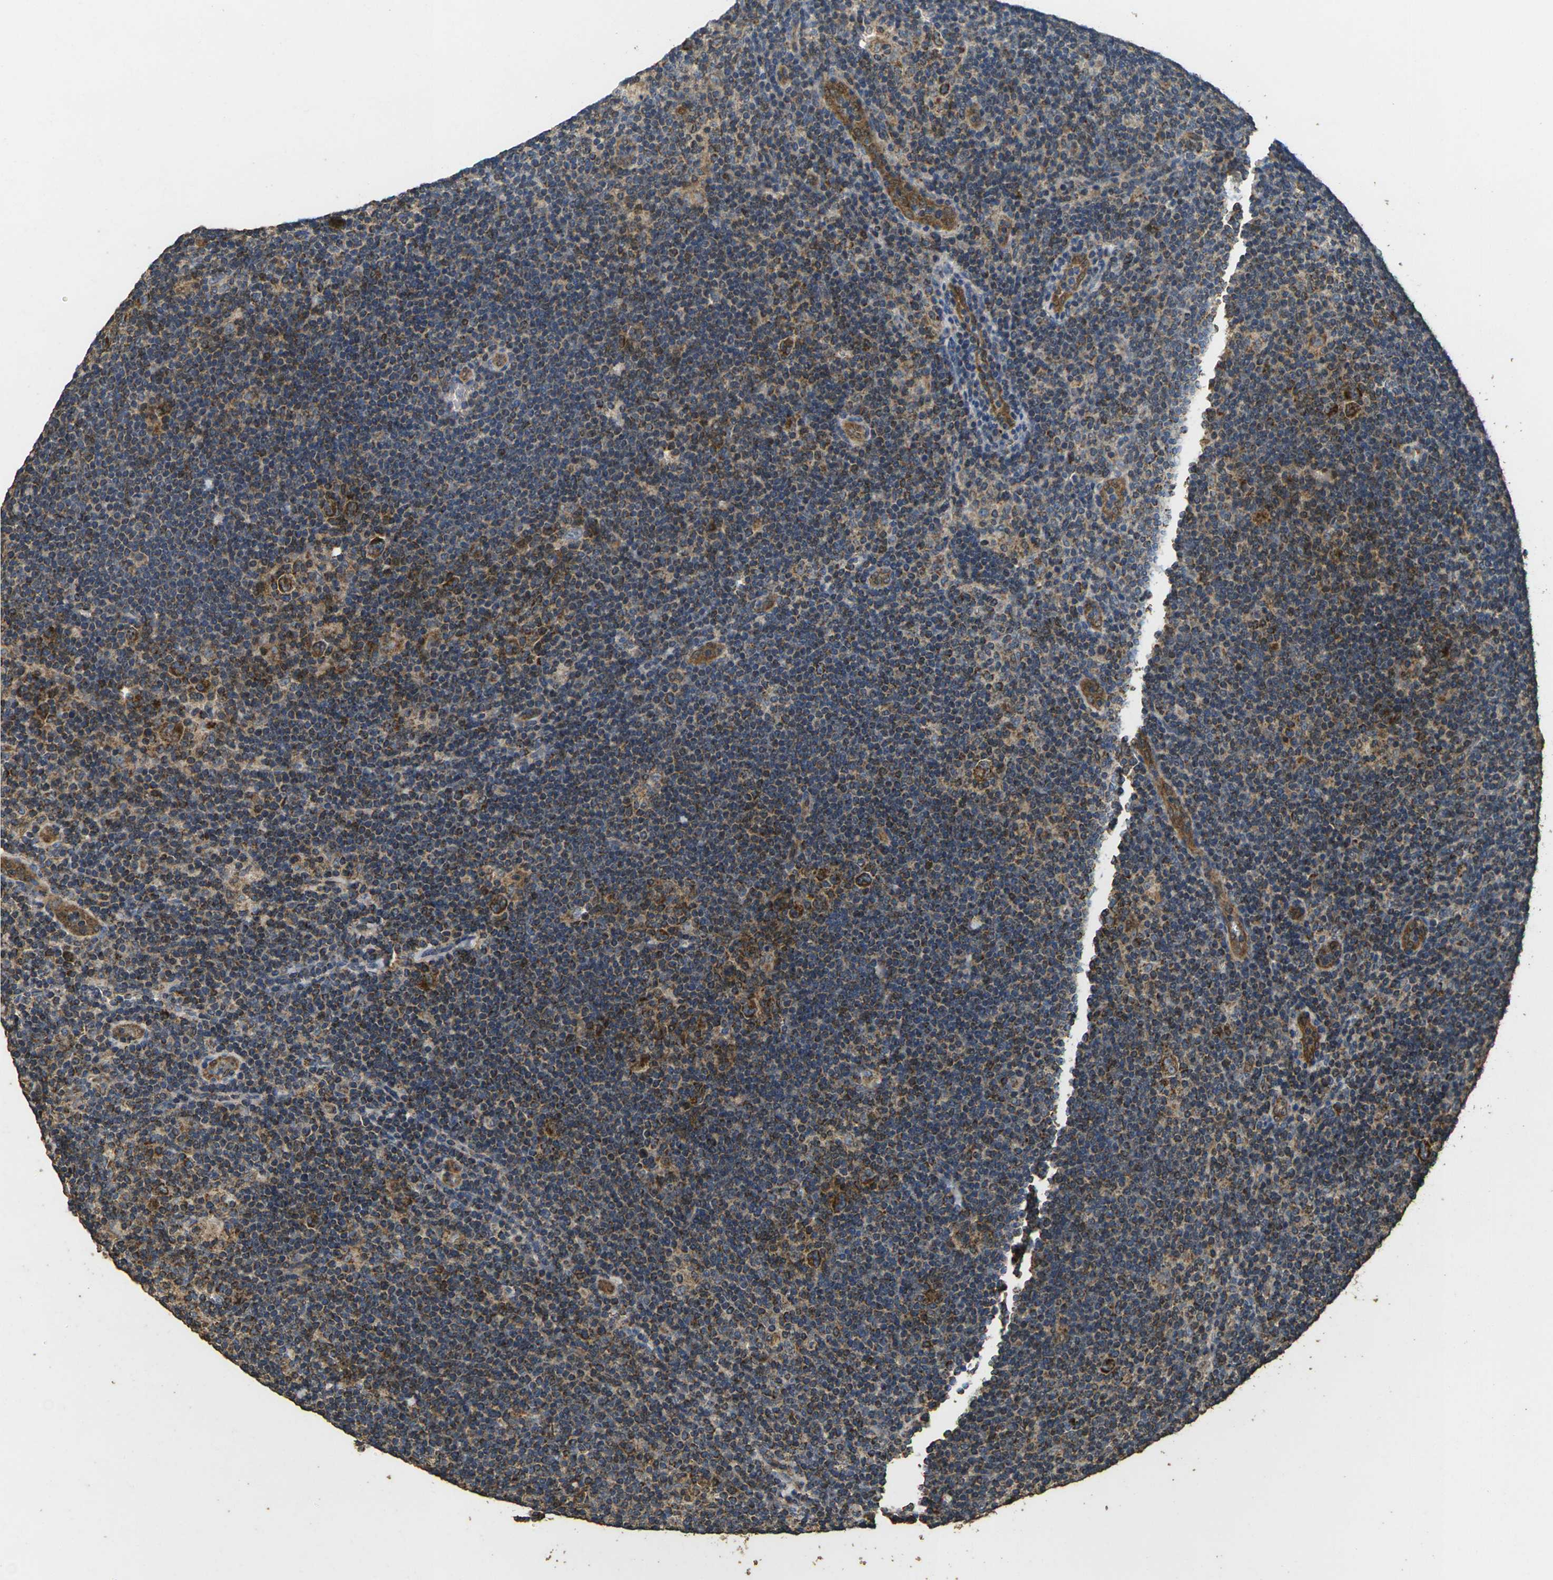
{"staining": {"intensity": "moderate", "quantity": ">75%", "location": "cytoplasmic/membranous"}, "tissue": "lymphoma", "cell_type": "Tumor cells", "image_type": "cancer", "snomed": [{"axis": "morphology", "description": "Hodgkin's disease, NOS"}, {"axis": "topography", "description": "Lymph node"}], "caption": "Brown immunohistochemical staining in human lymphoma exhibits moderate cytoplasmic/membranous positivity in approximately >75% of tumor cells. Nuclei are stained in blue.", "gene": "MAPK11", "patient": {"sex": "female", "age": 57}}